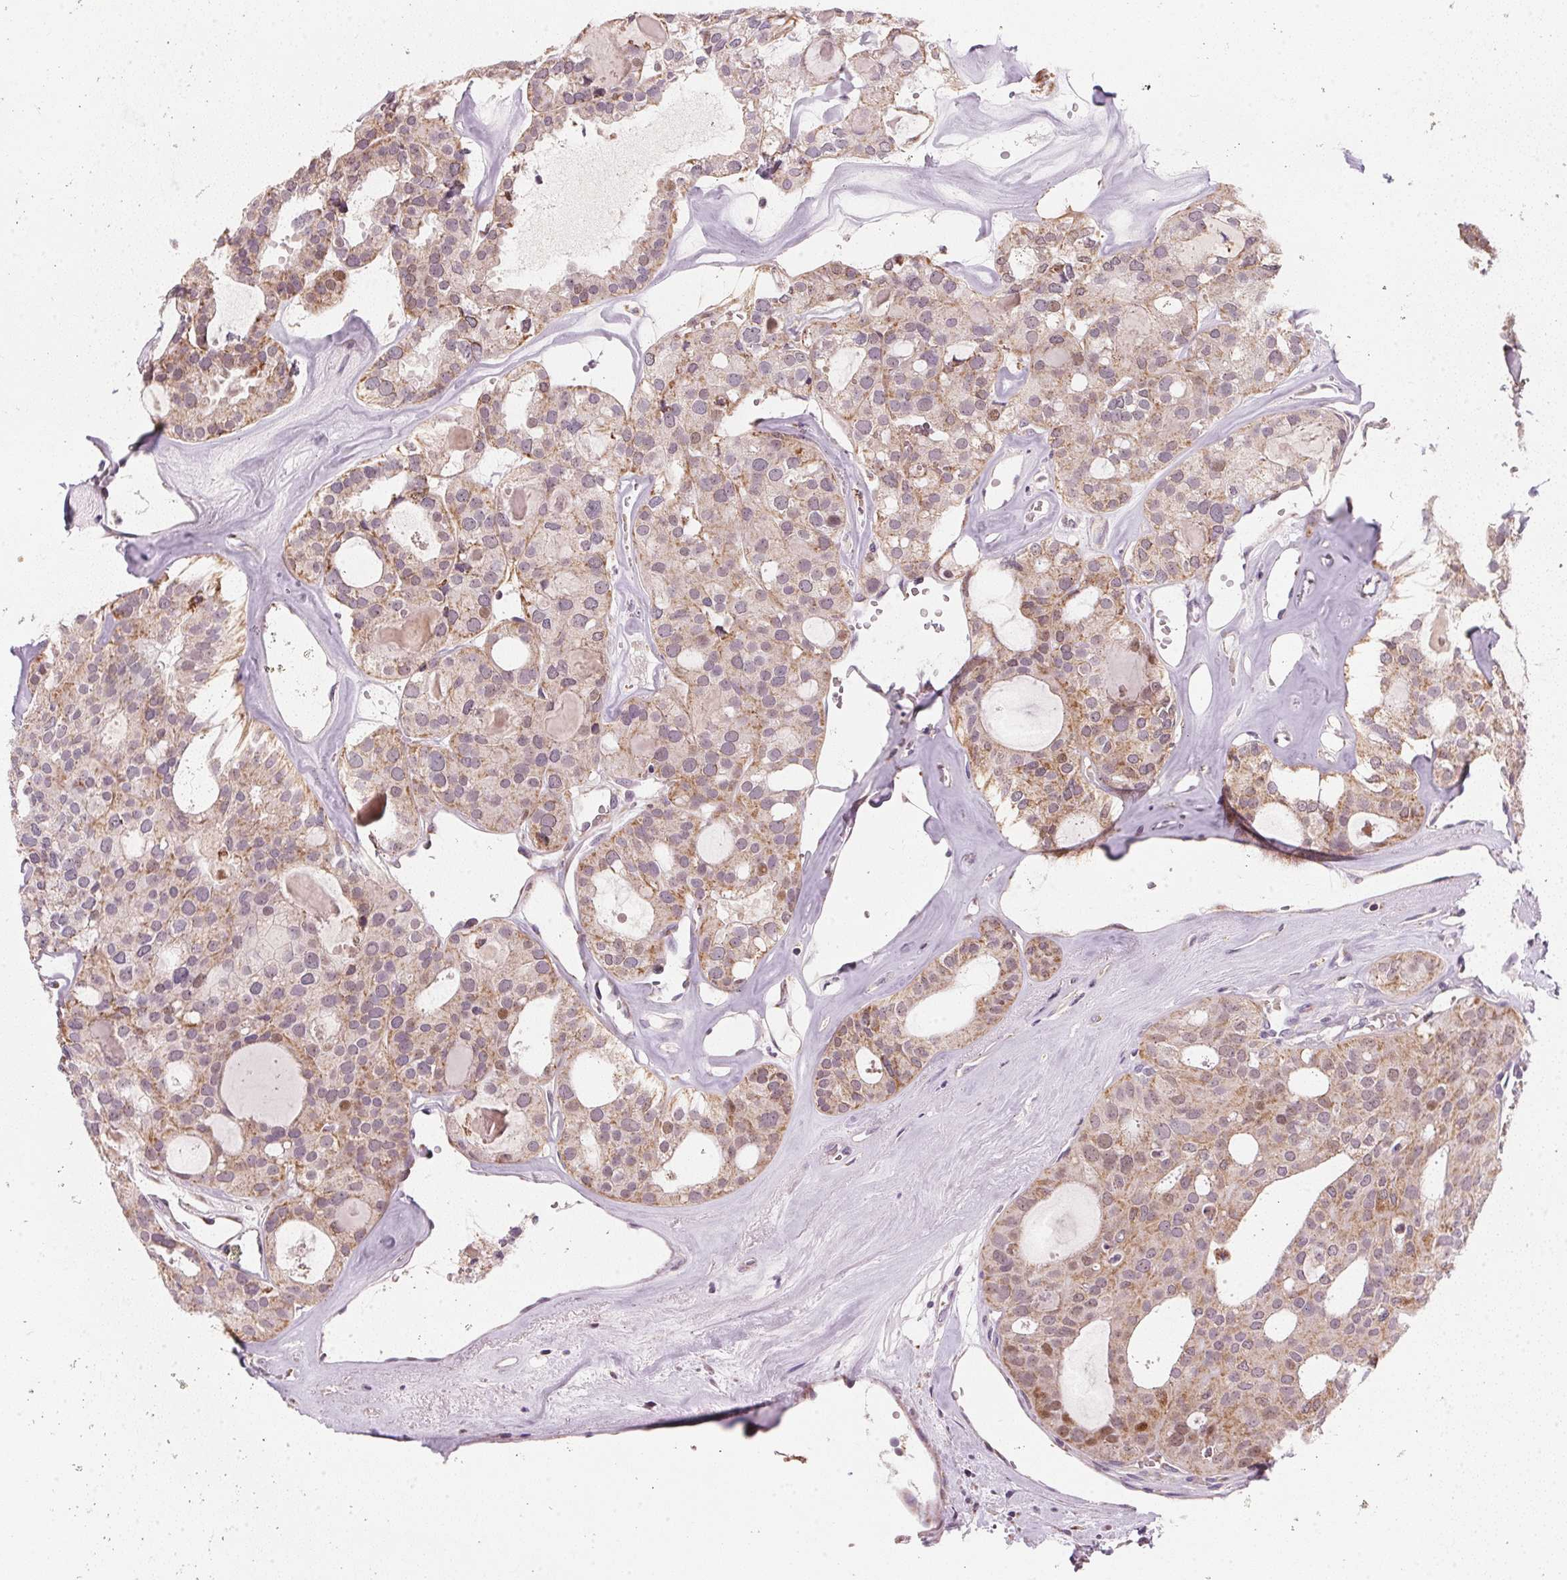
{"staining": {"intensity": "weak", "quantity": ">75%", "location": "cytoplasmic/membranous"}, "tissue": "thyroid cancer", "cell_type": "Tumor cells", "image_type": "cancer", "snomed": [{"axis": "morphology", "description": "Follicular adenoma carcinoma, NOS"}, {"axis": "topography", "description": "Thyroid gland"}], "caption": "Tumor cells demonstrate weak cytoplasmic/membranous expression in approximately >75% of cells in thyroid cancer.", "gene": "COQ7", "patient": {"sex": "male", "age": 75}}